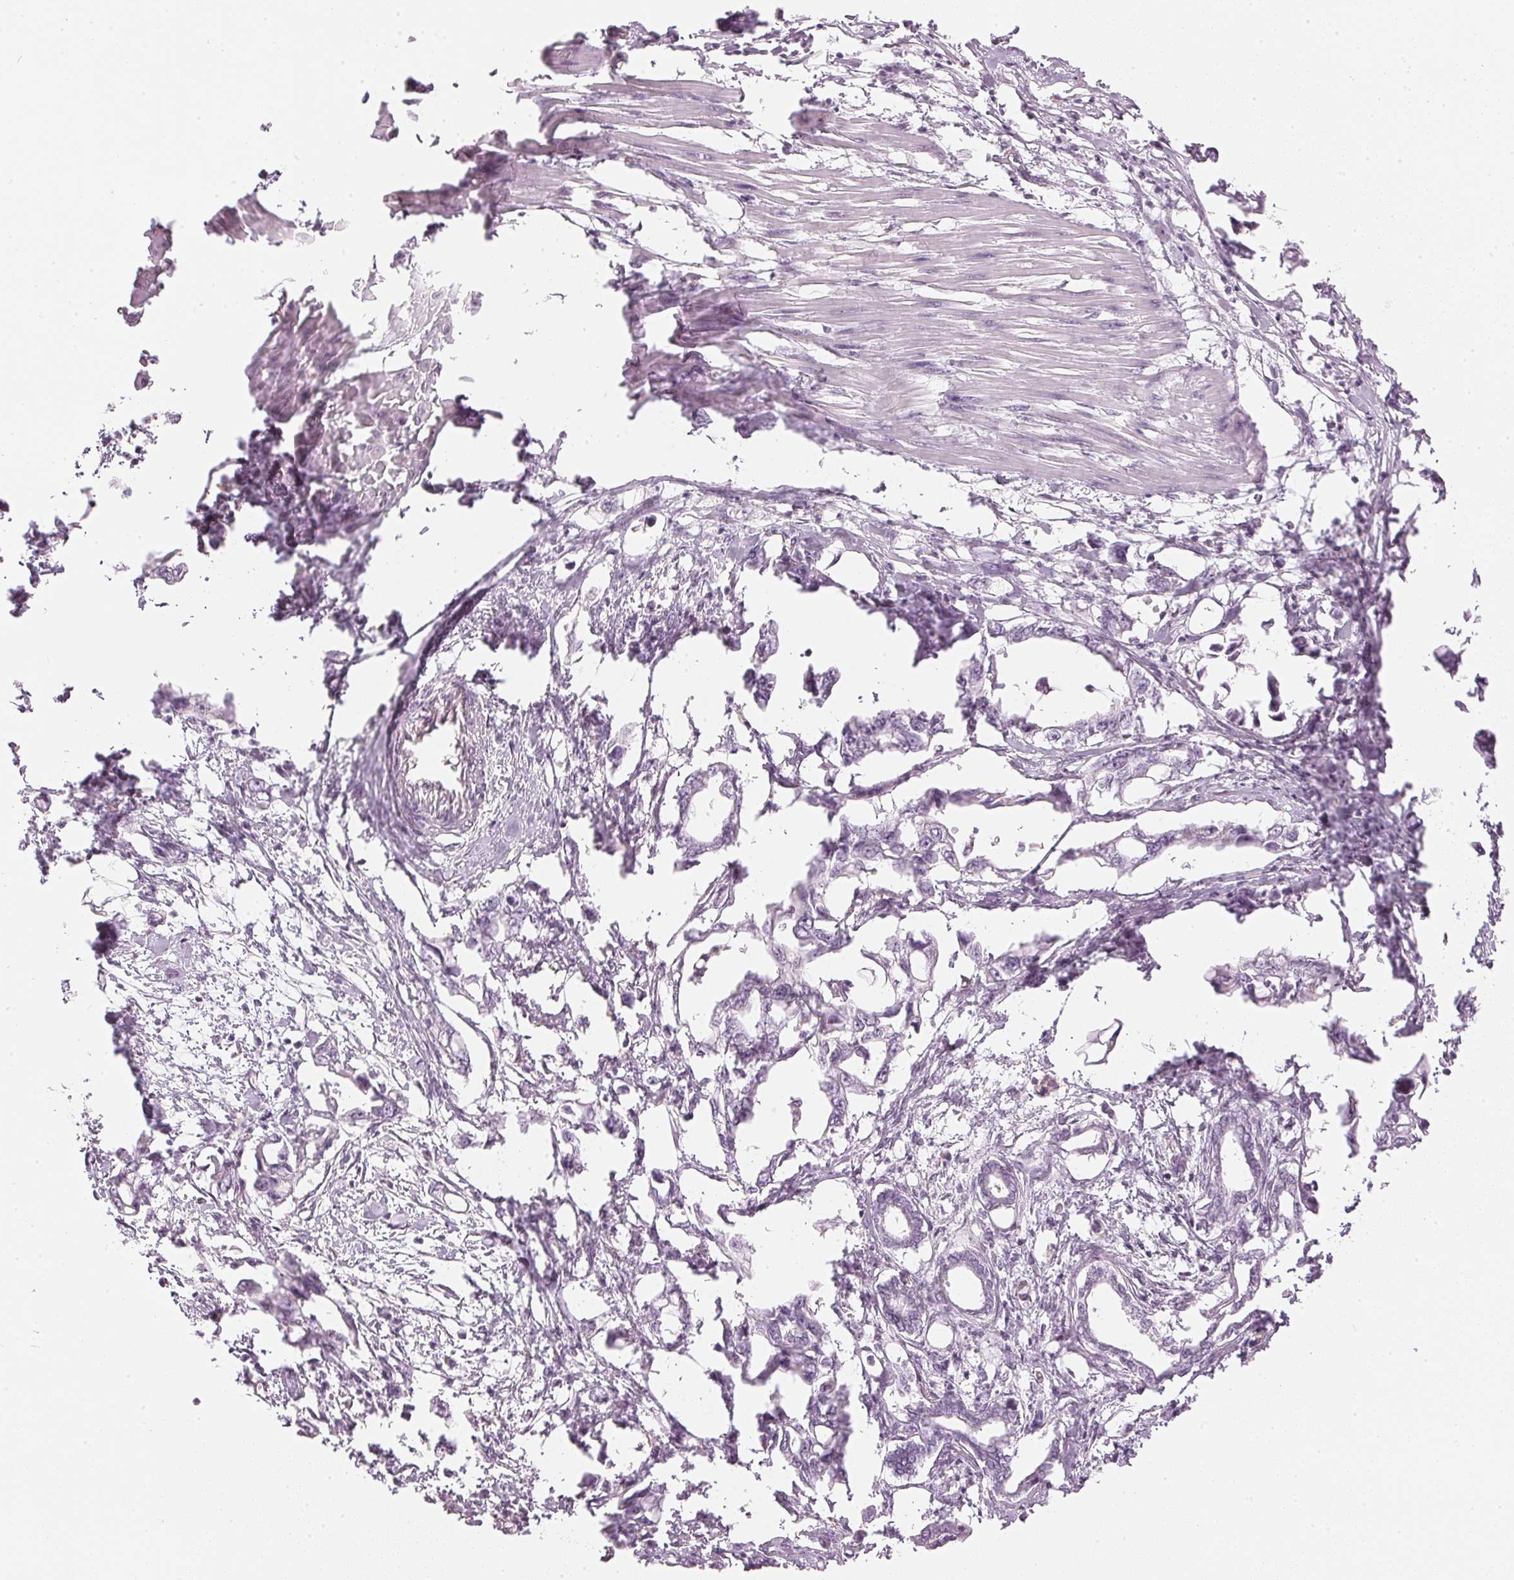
{"staining": {"intensity": "negative", "quantity": "none", "location": "none"}, "tissue": "pancreatic cancer", "cell_type": "Tumor cells", "image_type": "cancer", "snomed": [{"axis": "morphology", "description": "Adenocarcinoma, NOS"}, {"axis": "topography", "description": "Pancreas"}], "caption": "Tumor cells show no significant staining in adenocarcinoma (pancreatic).", "gene": "APLP1", "patient": {"sex": "male", "age": 61}}